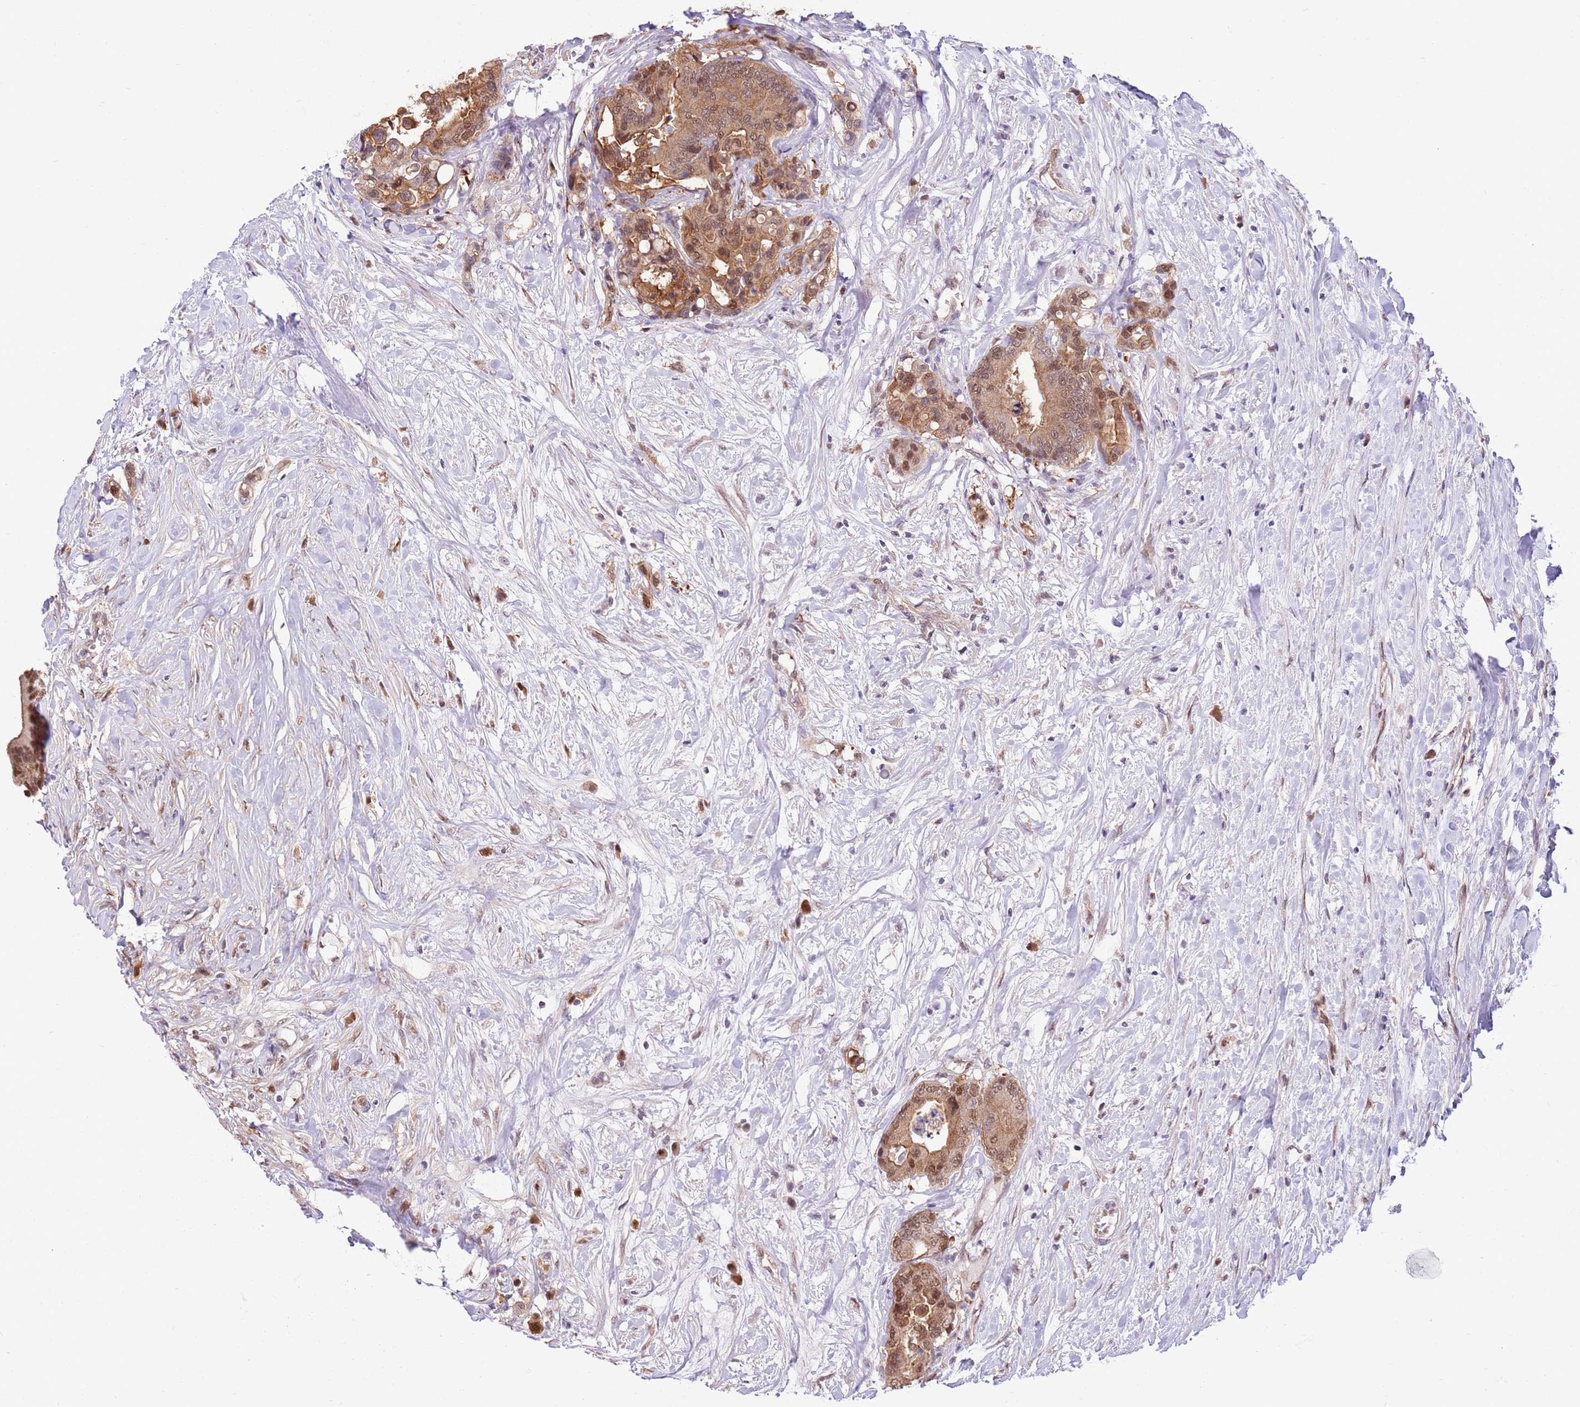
{"staining": {"intensity": "moderate", "quantity": ">75%", "location": "cytoplasmic/membranous,nuclear"}, "tissue": "colorectal cancer", "cell_type": "Tumor cells", "image_type": "cancer", "snomed": [{"axis": "morphology", "description": "Normal tissue, NOS"}, {"axis": "morphology", "description": "Adenocarcinoma, NOS"}, {"axis": "topography", "description": "Colon"}], "caption": "This micrograph demonstrates colorectal cancer (adenocarcinoma) stained with IHC to label a protein in brown. The cytoplasmic/membranous and nuclear of tumor cells show moderate positivity for the protein. Nuclei are counter-stained blue.", "gene": "NSFL1C", "patient": {"sex": "male", "age": 82}}